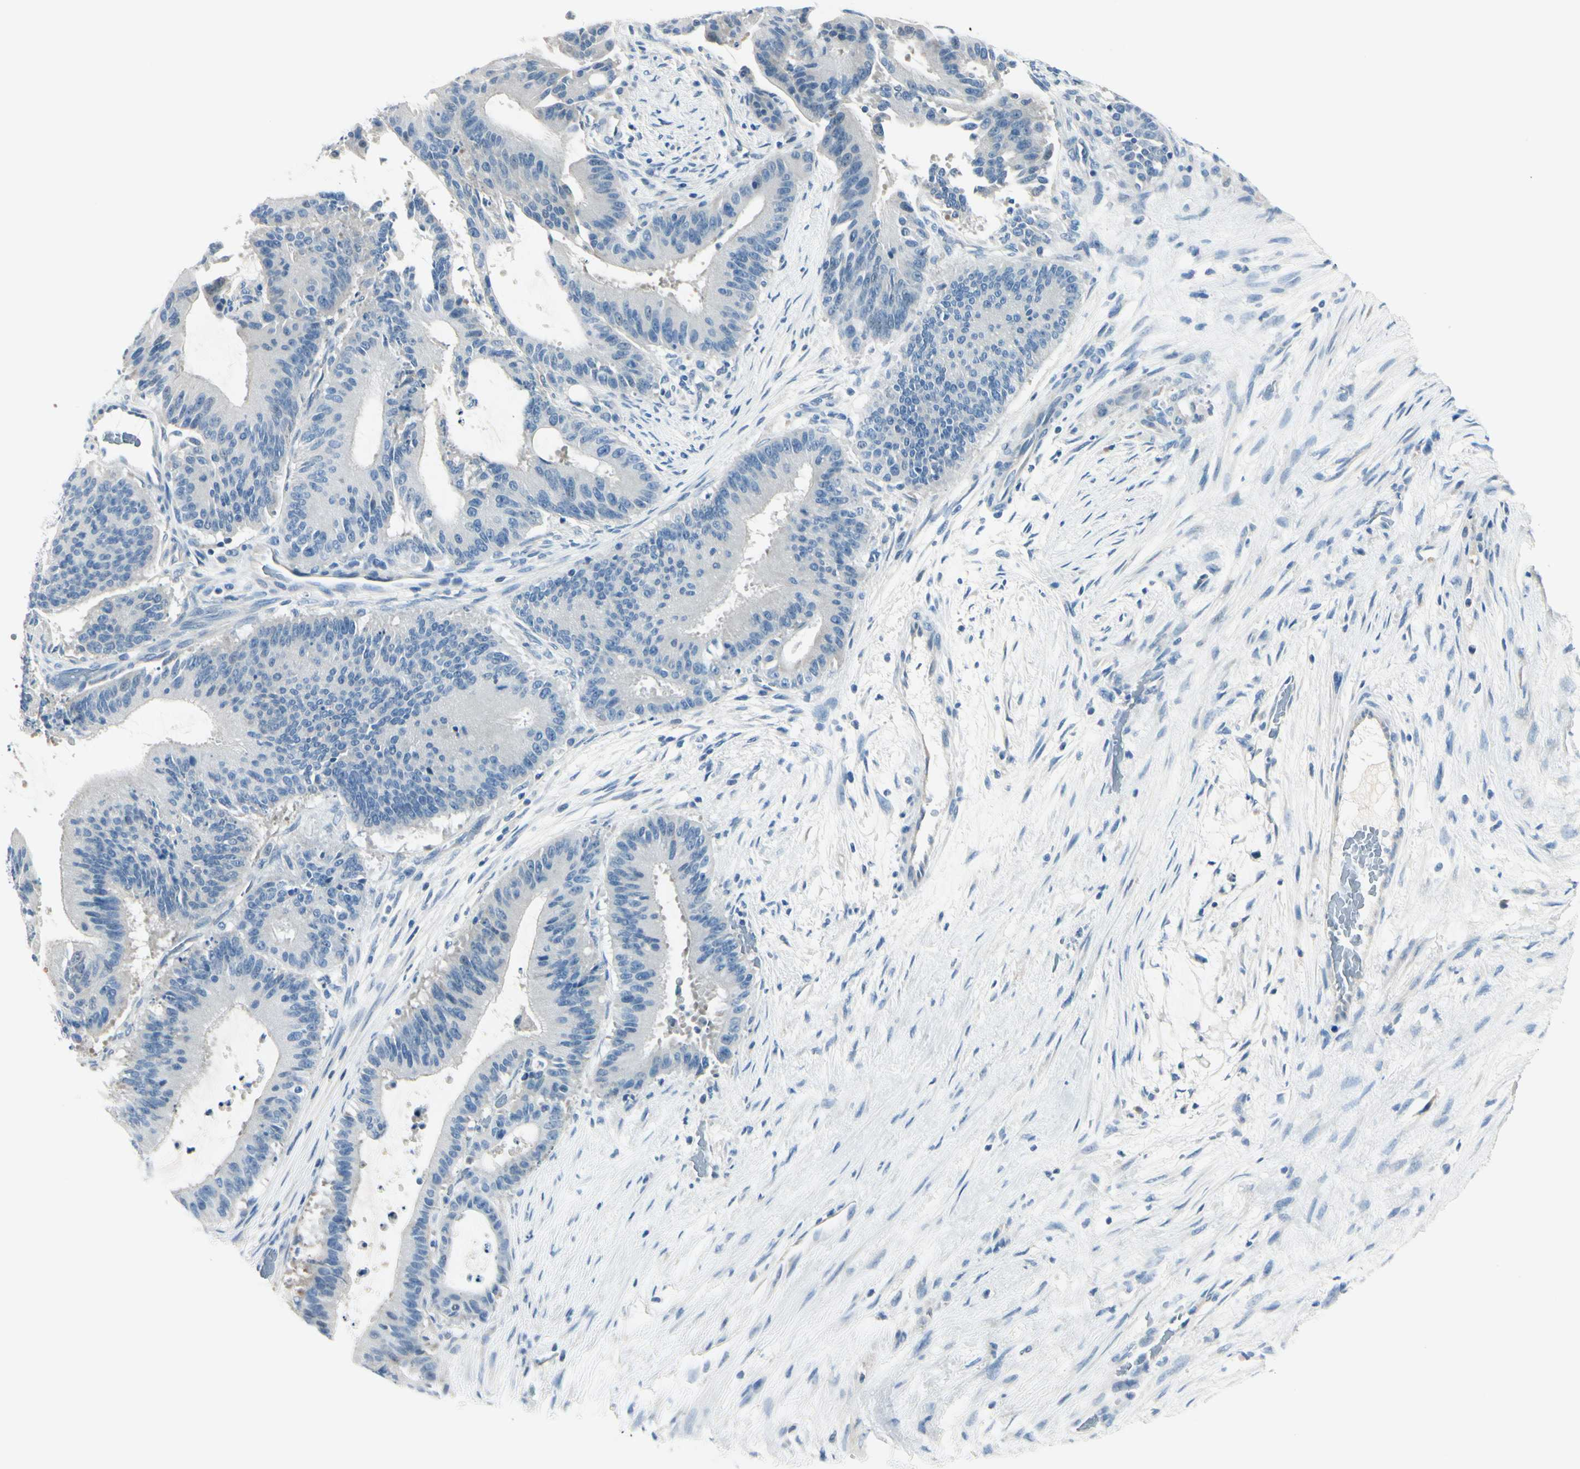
{"staining": {"intensity": "negative", "quantity": "none", "location": "none"}, "tissue": "liver cancer", "cell_type": "Tumor cells", "image_type": "cancer", "snomed": [{"axis": "morphology", "description": "Cholangiocarcinoma"}, {"axis": "topography", "description": "Liver"}], "caption": "A high-resolution image shows immunohistochemistry staining of liver cancer (cholangiocarcinoma), which demonstrates no significant staining in tumor cells. (DAB (3,3'-diaminobenzidine) immunohistochemistry, high magnification).", "gene": "PEBP1", "patient": {"sex": "female", "age": 73}}